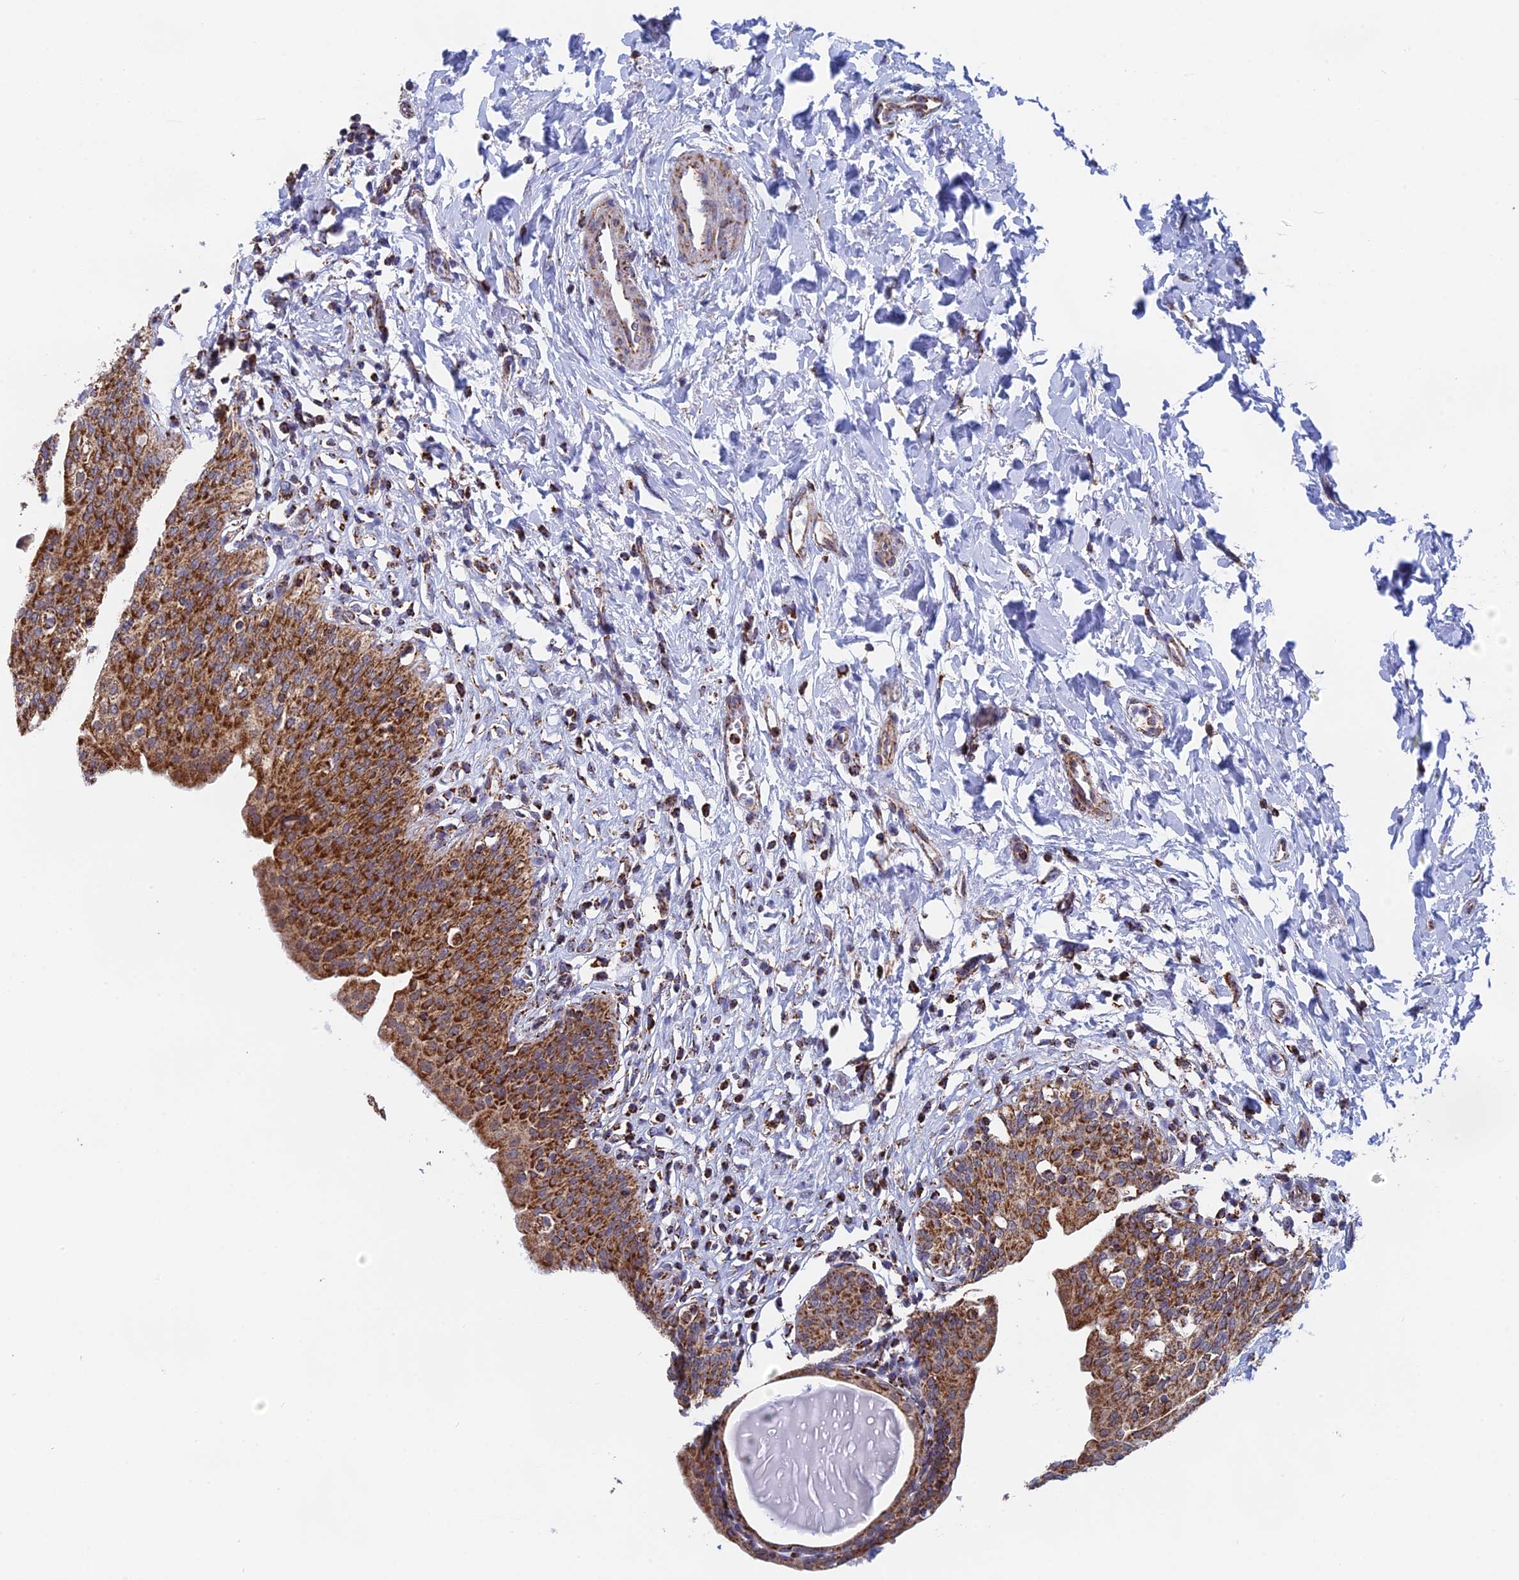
{"staining": {"intensity": "strong", "quantity": ">75%", "location": "cytoplasmic/membranous"}, "tissue": "urinary bladder", "cell_type": "Urothelial cells", "image_type": "normal", "snomed": [{"axis": "morphology", "description": "Normal tissue, NOS"}, {"axis": "topography", "description": "Urinary bladder"}], "caption": "The image exhibits a brown stain indicating the presence of a protein in the cytoplasmic/membranous of urothelial cells in urinary bladder. The protein is shown in brown color, while the nuclei are stained blue.", "gene": "CDC16", "patient": {"sex": "male", "age": 83}}